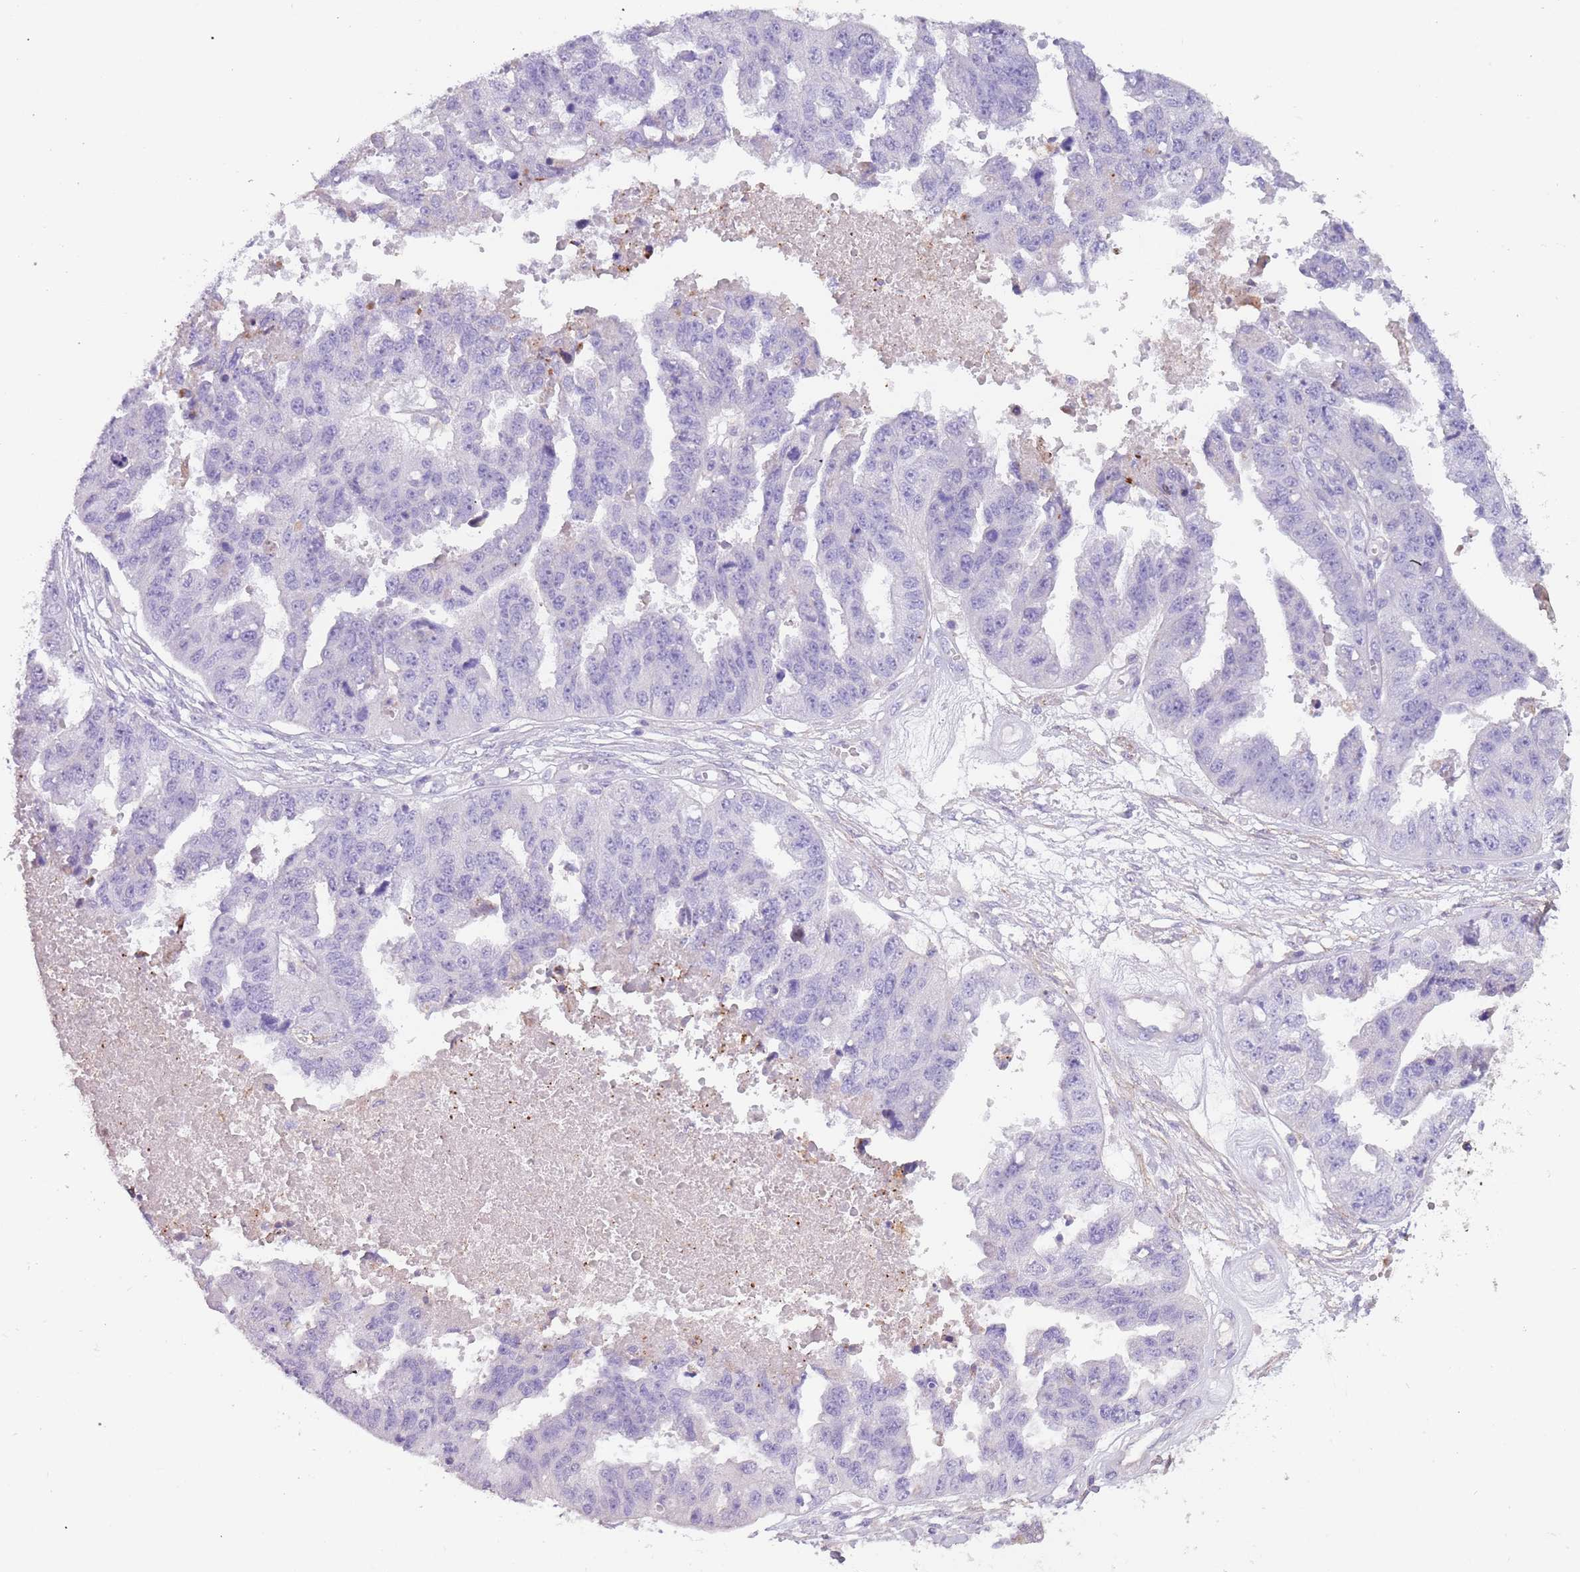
{"staining": {"intensity": "negative", "quantity": "none", "location": "none"}, "tissue": "ovarian cancer", "cell_type": "Tumor cells", "image_type": "cancer", "snomed": [{"axis": "morphology", "description": "Cystadenocarcinoma, serous, NOS"}, {"axis": "topography", "description": "Ovary"}], "caption": "There is no significant positivity in tumor cells of ovarian cancer.", "gene": "NBPF3", "patient": {"sex": "female", "age": 58}}